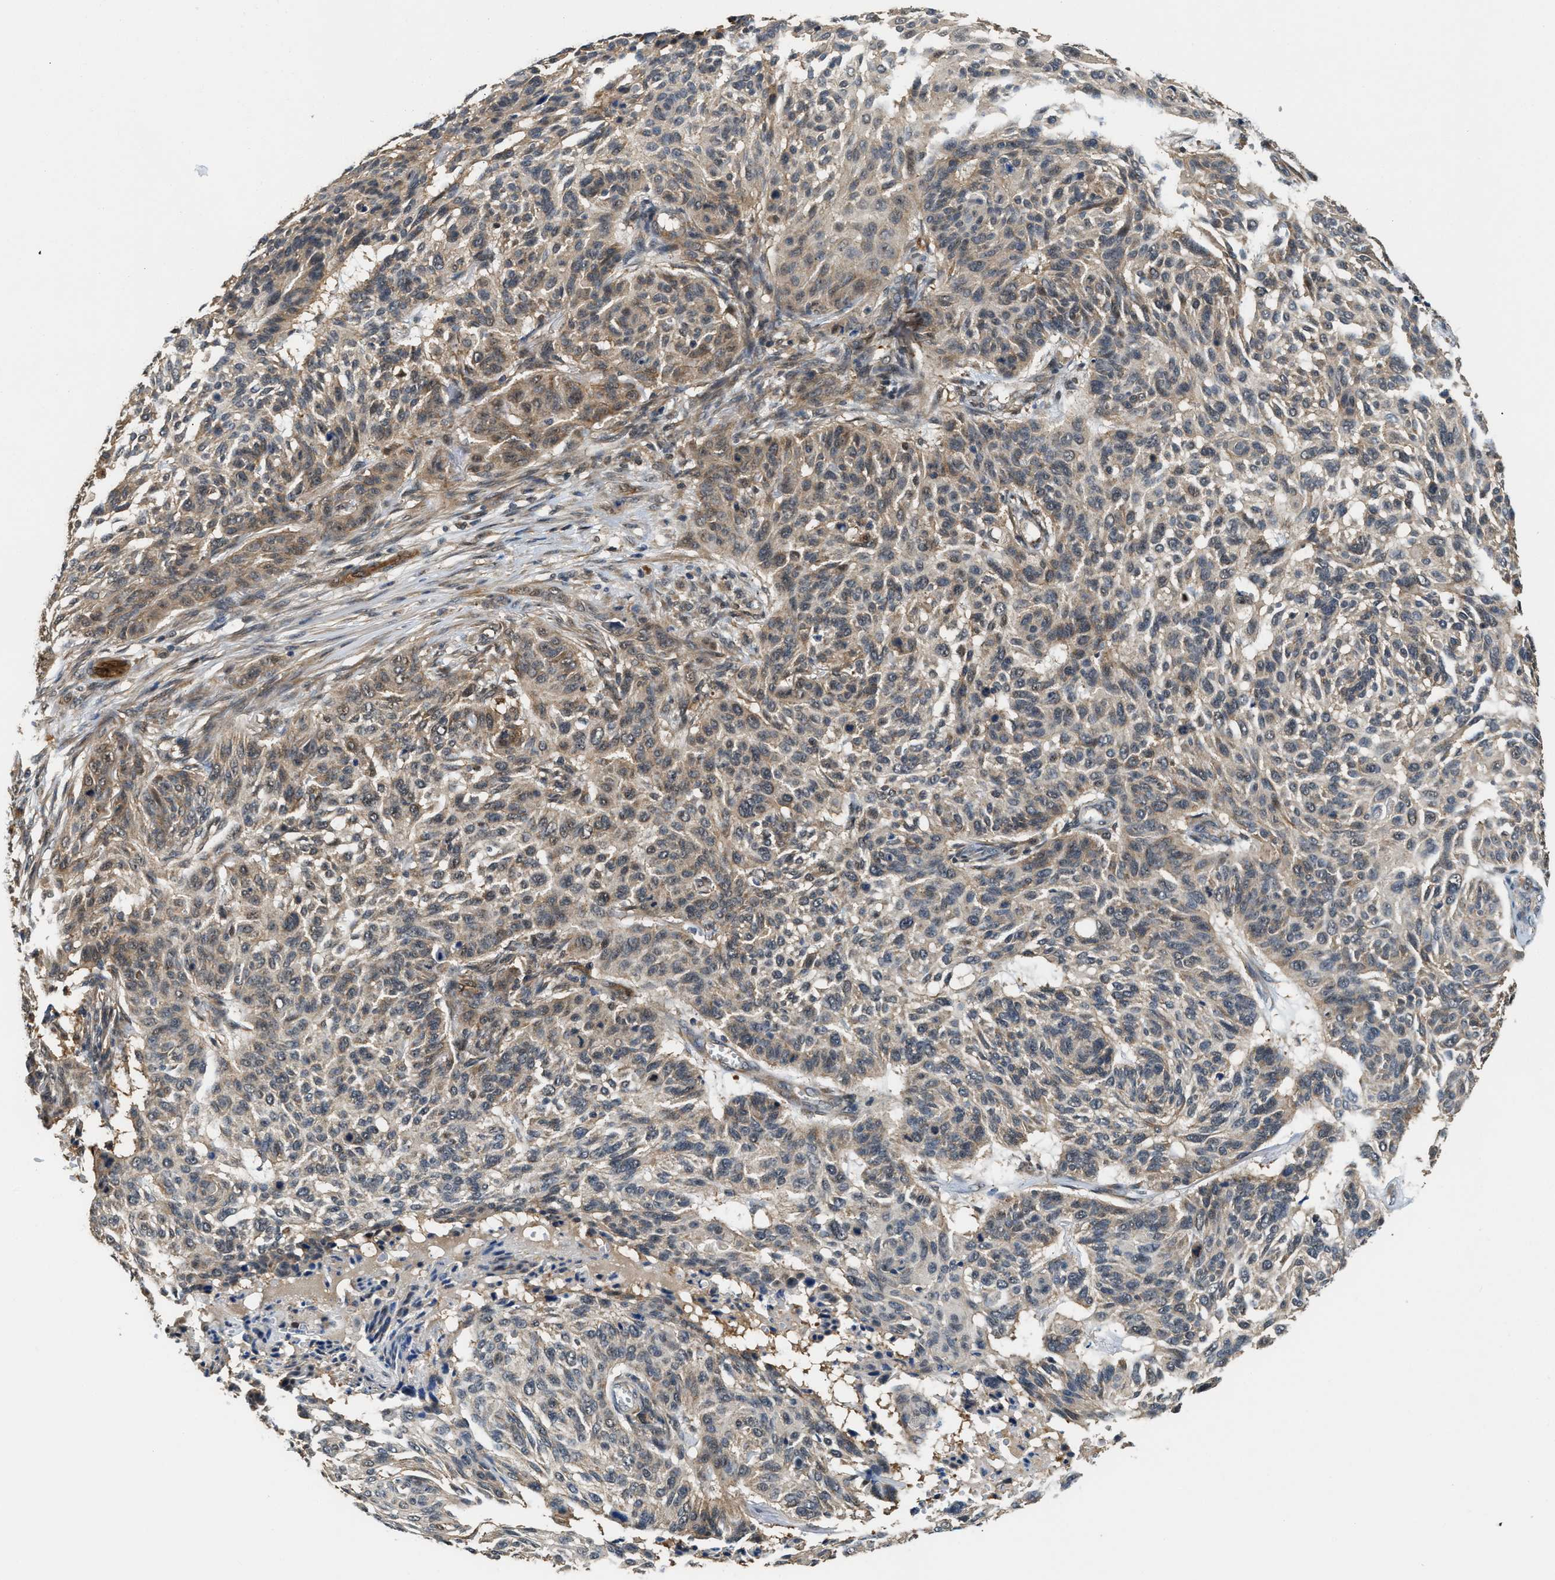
{"staining": {"intensity": "weak", "quantity": ">75%", "location": "cytoplasmic/membranous"}, "tissue": "skin cancer", "cell_type": "Tumor cells", "image_type": "cancer", "snomed": [{"axis": "morphology", "description": "Basal cell carcinoma"}, {"axis": "topography", "description": "Skin"}], "caption": "This histopathology image reveals IHC staining of human skin cancer (basal cell carcinoma), with low weak cytoplasmic/membranous staining in about >75% of tumor cells.", "gene": "PPA1", "patient": {"sex": "male", "age": 85}}